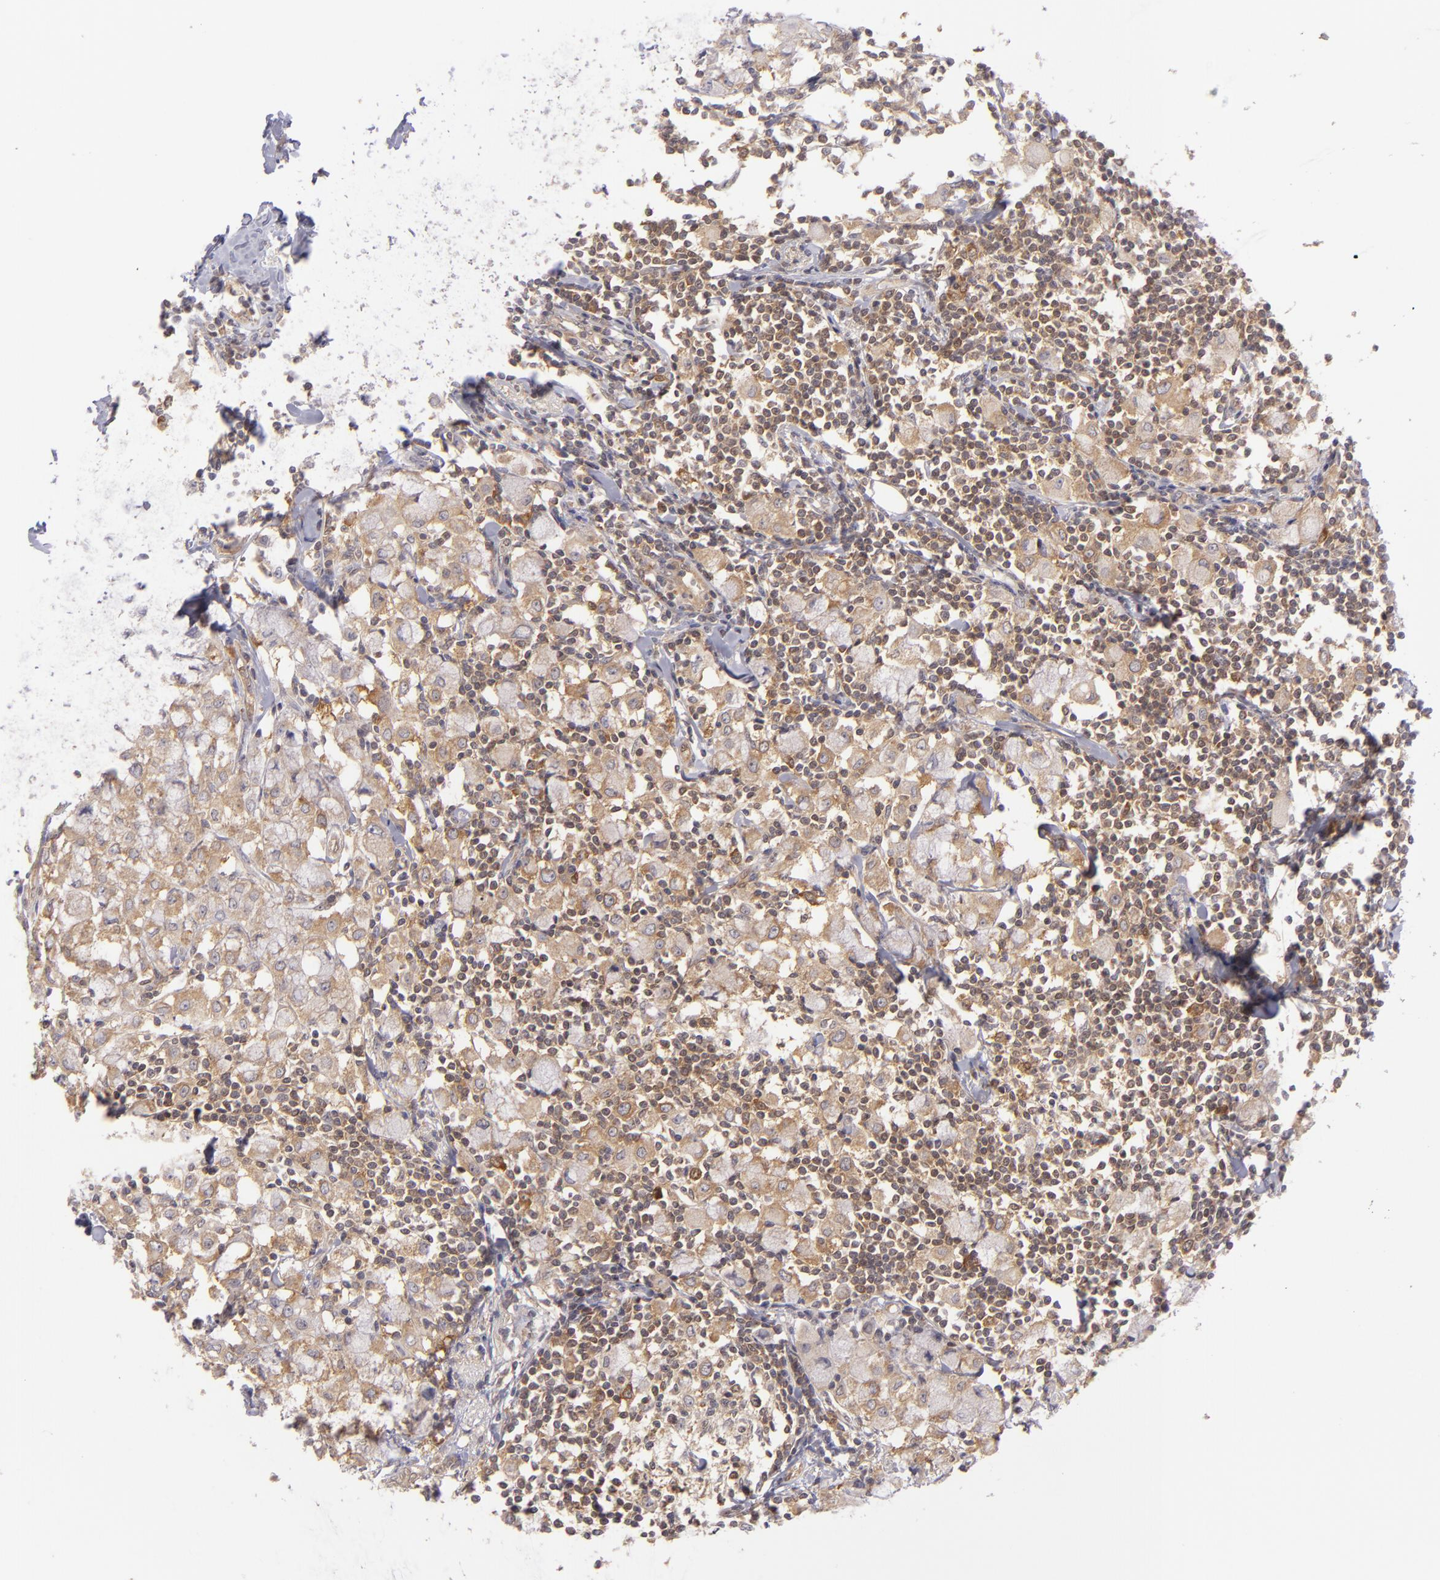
{"staining": {"intensity": "weak", "quantity": ">75%", "location": "cytoplasmic/membranous"}, "tissue": "breast cancer", "cell_type": "Tumor cells", "image_type": "cancer", "snomed": [{"axis": "morphology", "description": "Lobular carcinoma"}, {"axis": "topography", "description": "Breast"}], "caption": "Human lobular carcinoma (breast) stained with a protein marker exhibits weak staining in tumor cells.", "gene": "PTPN13", "patient": {"sex": "female", "age": 85}}